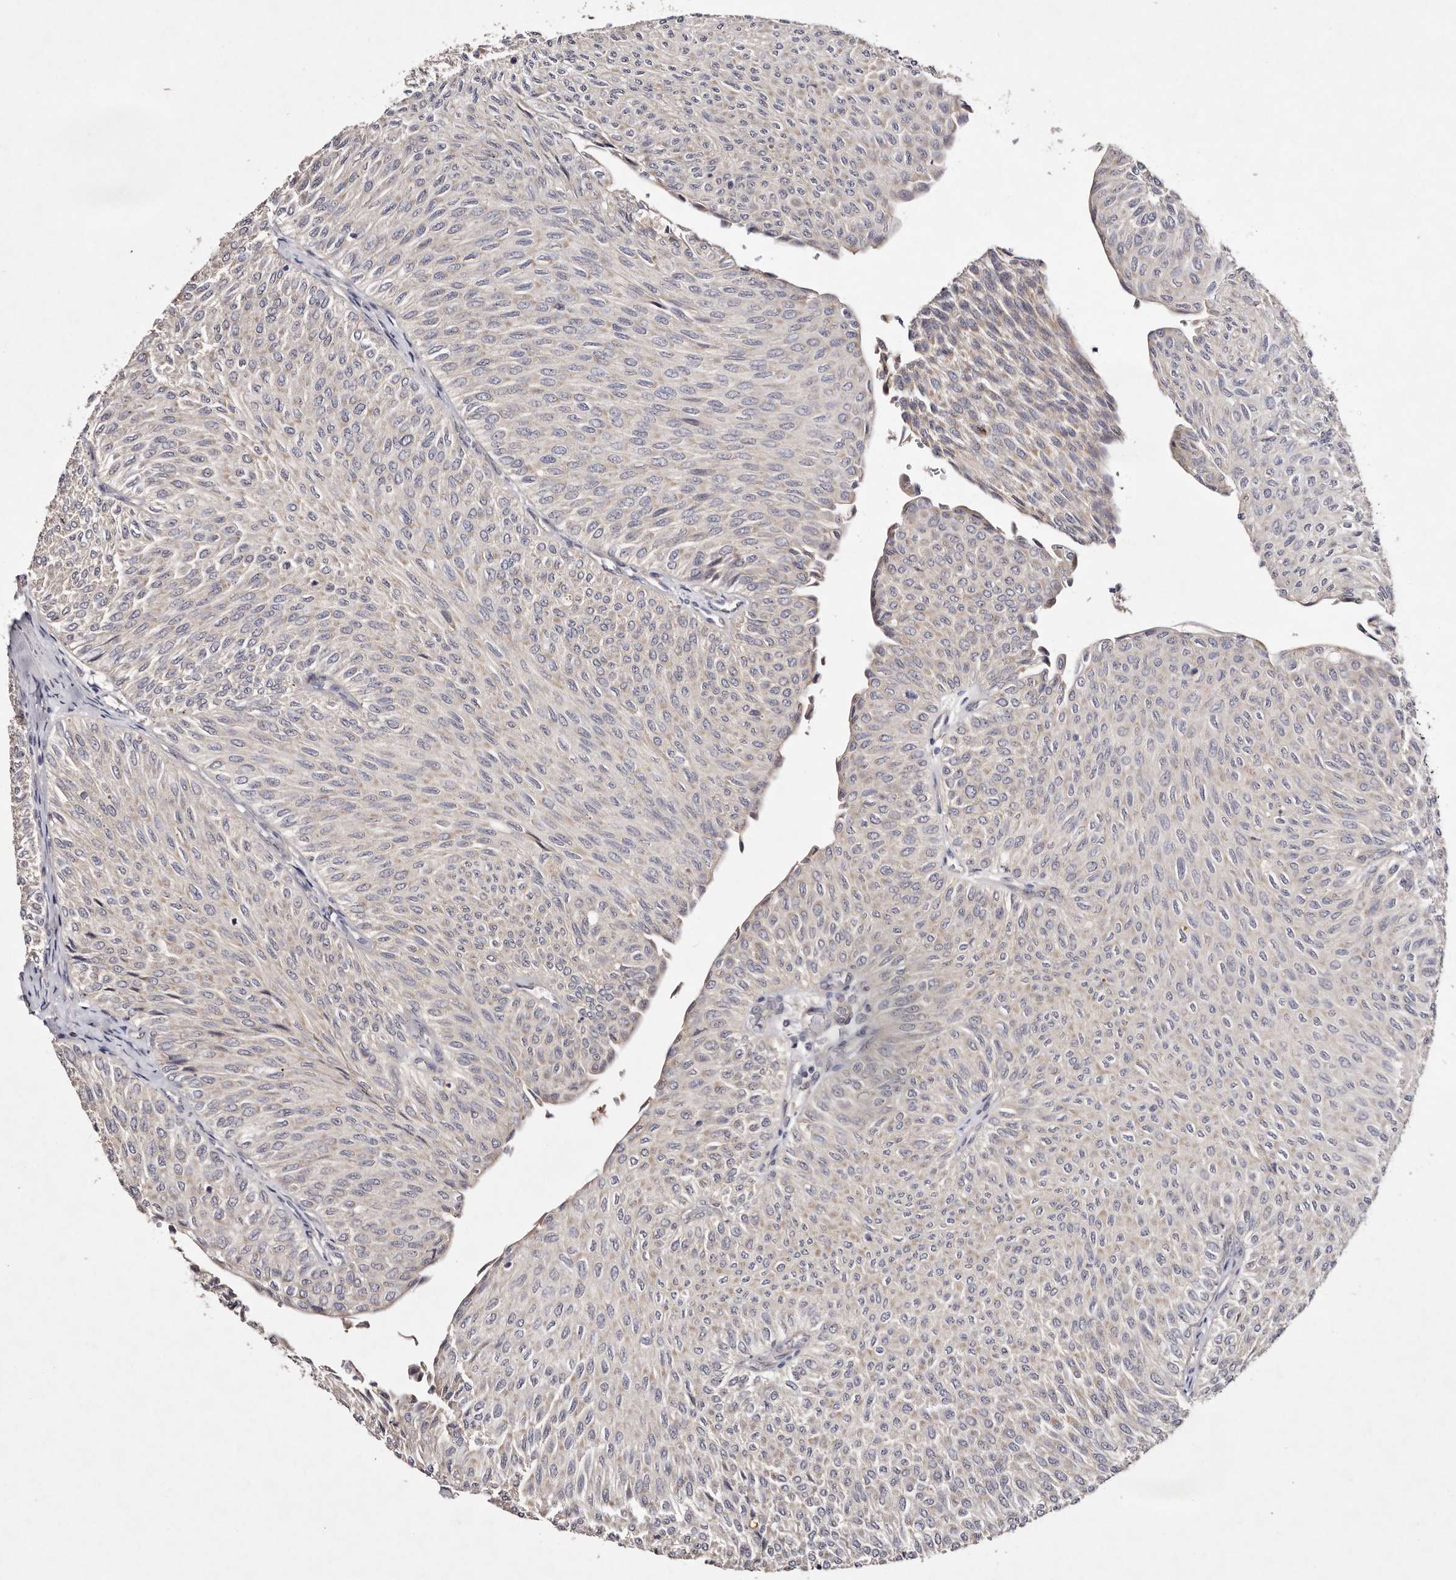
{"staining": {"intensity": "weak", "quantity": "<25%", "location": "cytoplasmic/membranous"}, "tissue": "urothelial cancer", "cell_type": "Tumor cells", "image_type": "cancer", "snomed": [{"axis": "morphology", "description": "Urothelial carcinoma, Low grade"}, {"axis": "topography", "description": "Urinary bladder"}], "caption": "Immunohistochemistry (IHC) image of neoplastic tissue: human low-grade urothelial carcinoma stained with DAB (3,3'-diaminobenzidine) demonstrates no significant protein positivity in tumor cells. Brightfield microscopy of immunohistochemistry (IHC) stained with DAB (3,3'-diaminobenzidine) (brown) and hematoxylin (blue), captured at high magnification.", "gene": "TSC2", "patient": {"sex": "male", "age": 78}}